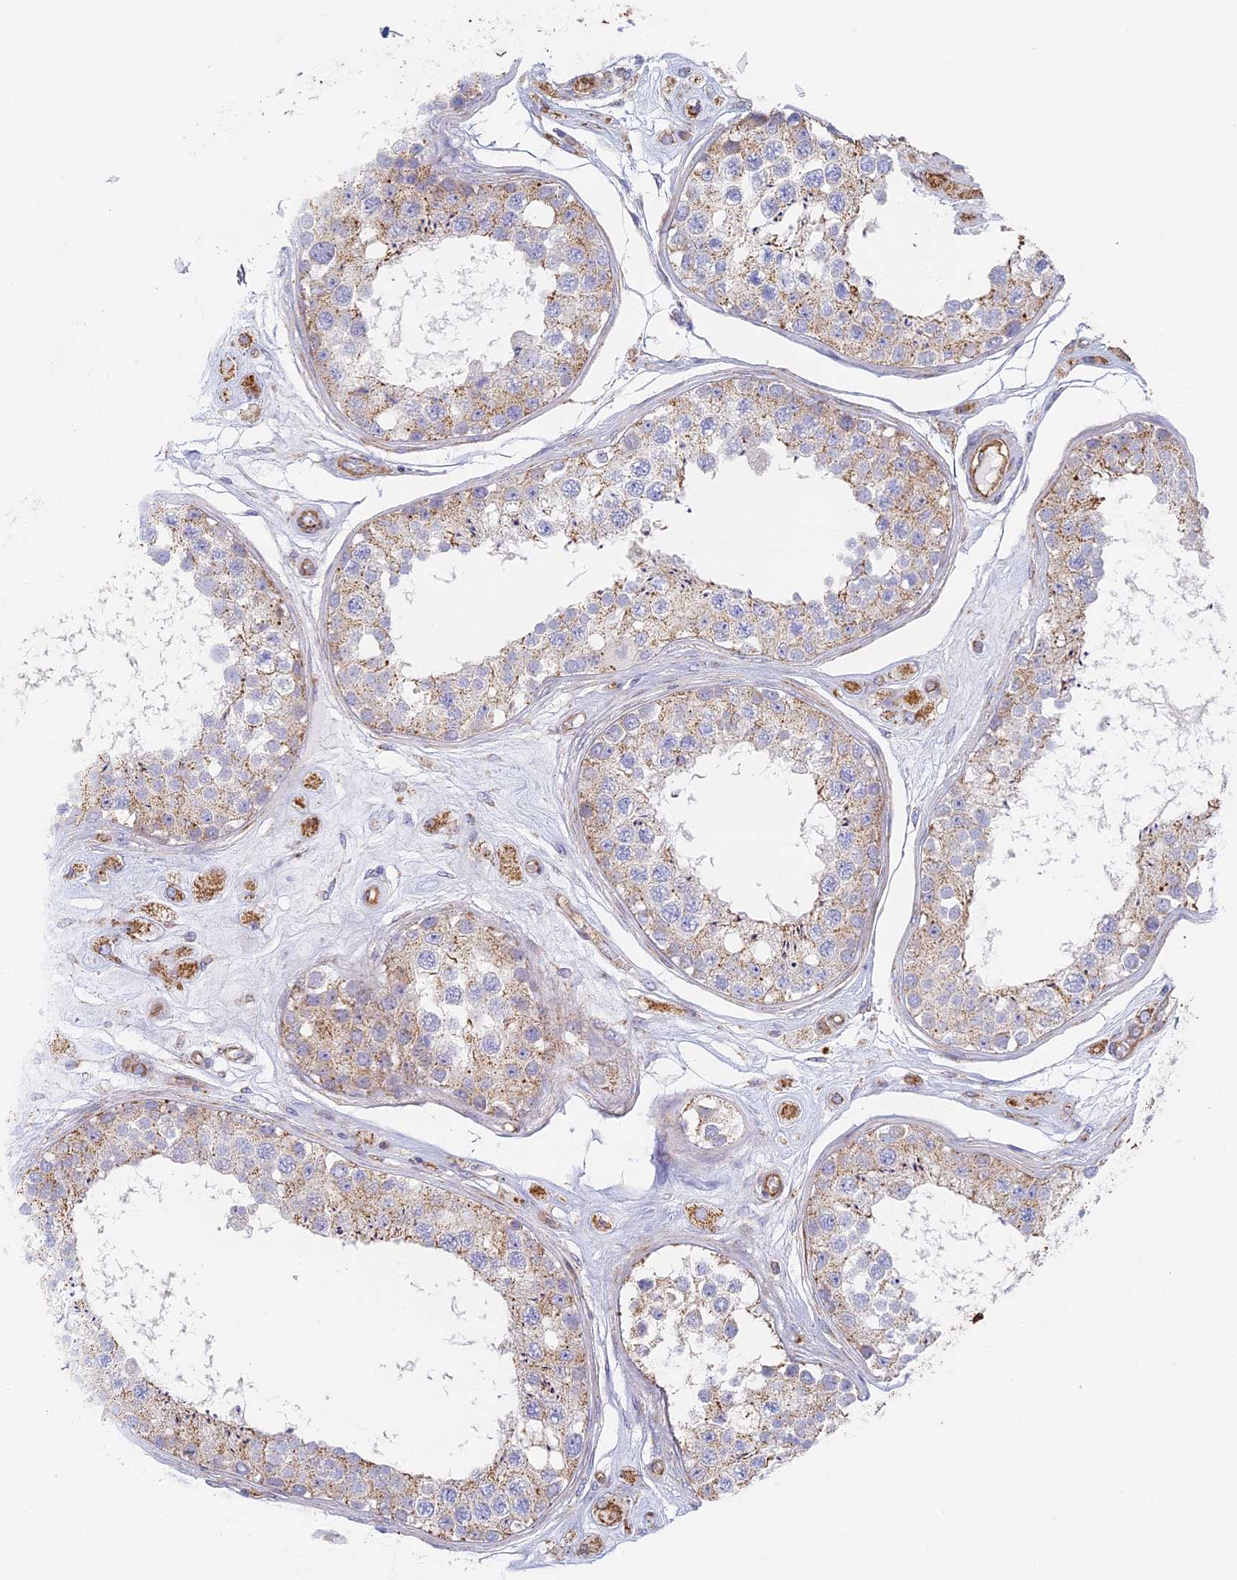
{"staining": {"intensity": "weak", "quantity": "<25%", "location": "cytoplasmic/membranous"}, "tissue": "testis", "cell_type": "Cells in seminiferous ducts", "image_type": "normal", "snomed": [{"axis": "morphology", "description": "Normal tissue, NOS"}, {"axis": "topography", "description": "Testis"}], "caption": "The histopathology image displays no significant expression in cells in seminiferous ducts of testis.", "gene": "DDA1", "patient": {"sex": "male", "age": 25}}